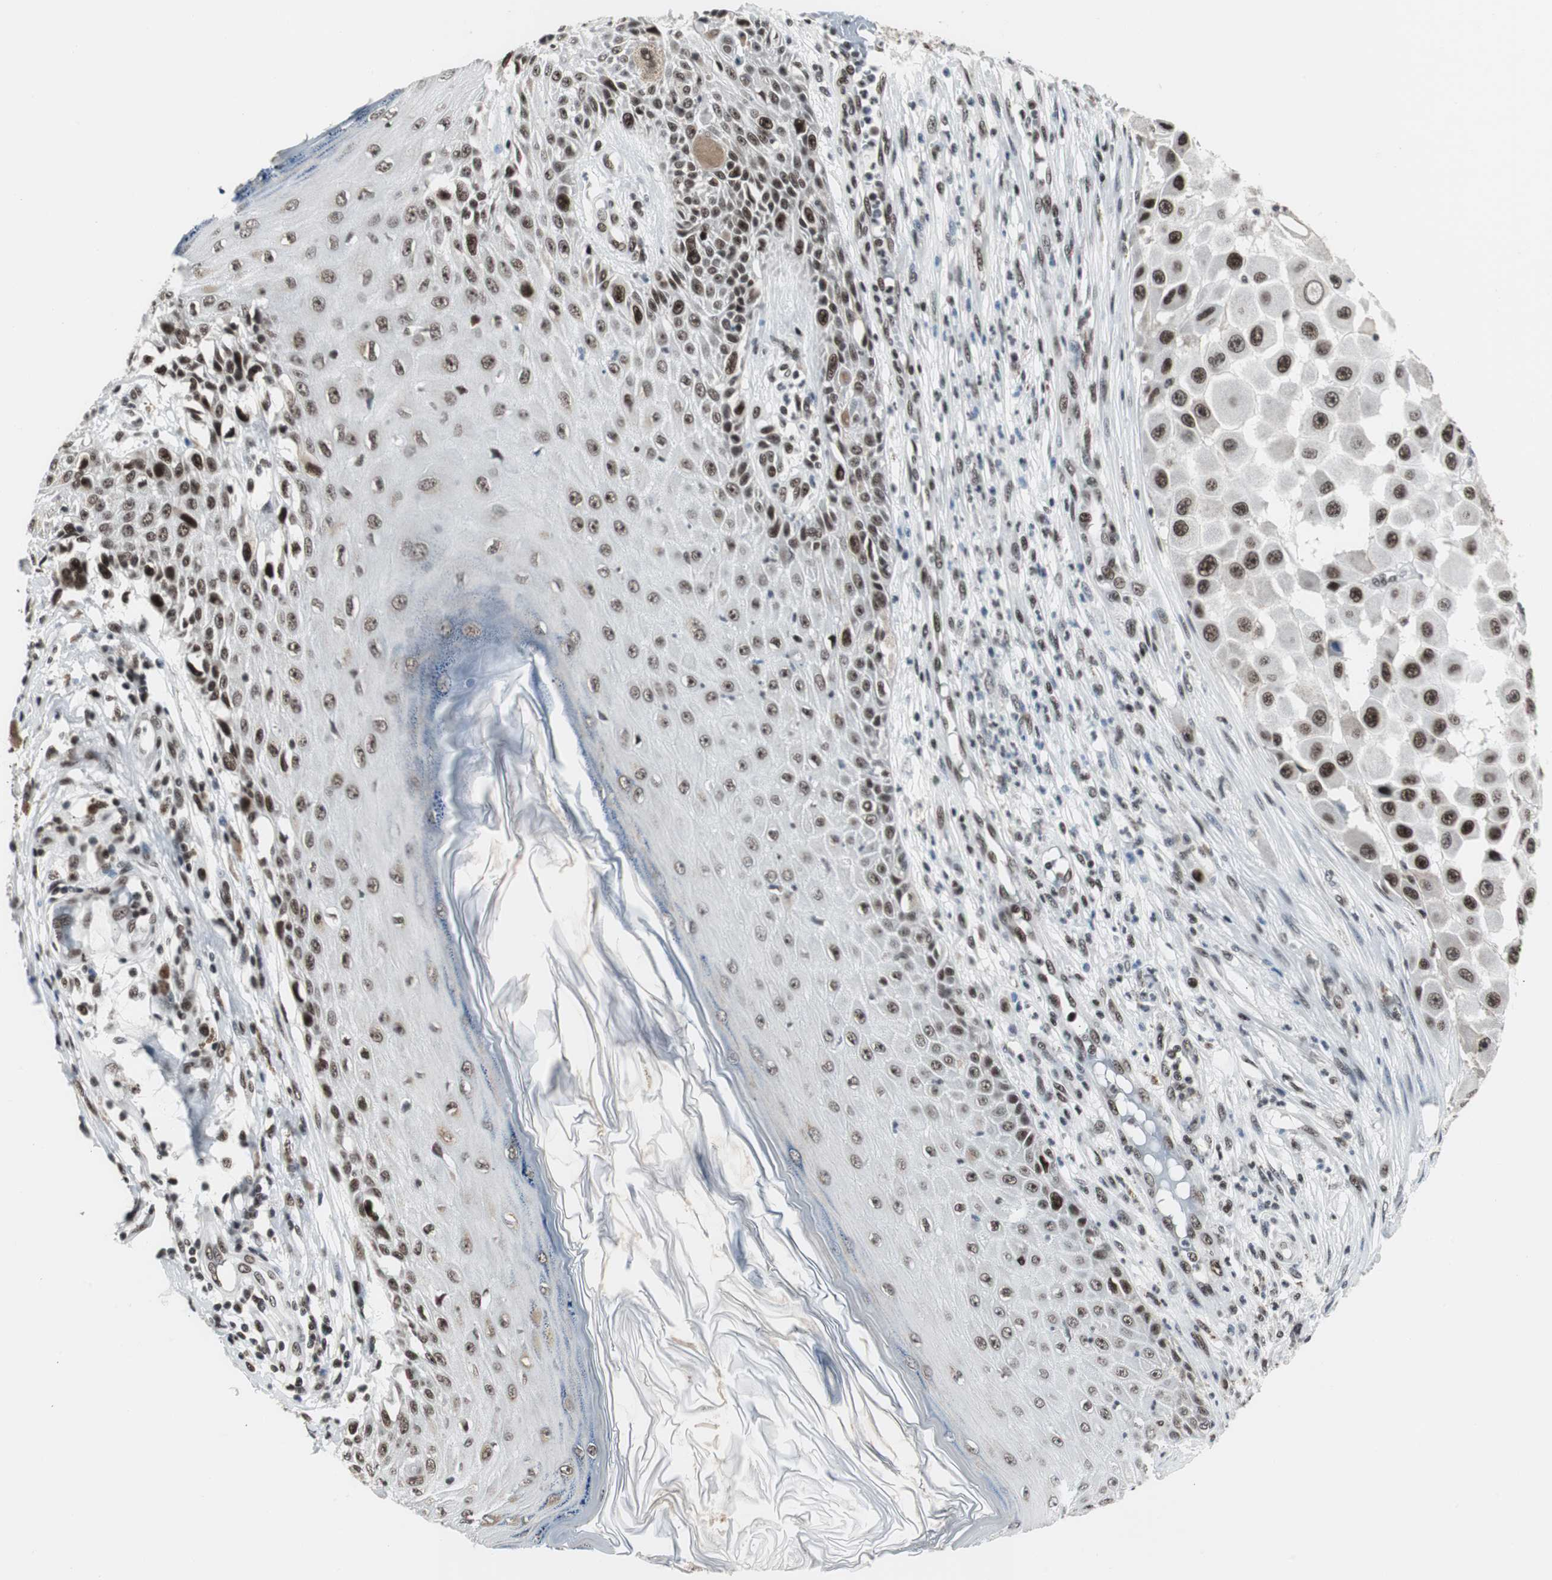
{"staining": {"intensity": "moderate", "quantity": ">75%", "location": "nuclear"}, "tissue": "melanoma", "cell_type": "Tumor cells", "image_type": "cancer", "snomed": [{"axis": "morphology", "description": "Malignant melanoma, NOS"}, {"axis": "topography", "description": "Skin"}], "caption": "Protein expression analysis of human melanoma reveals moderate nuclear positivity in approximately >75% of tumor cells.", "gene": "XRCC1", "patient": {"sex": "female", "age": 81}}